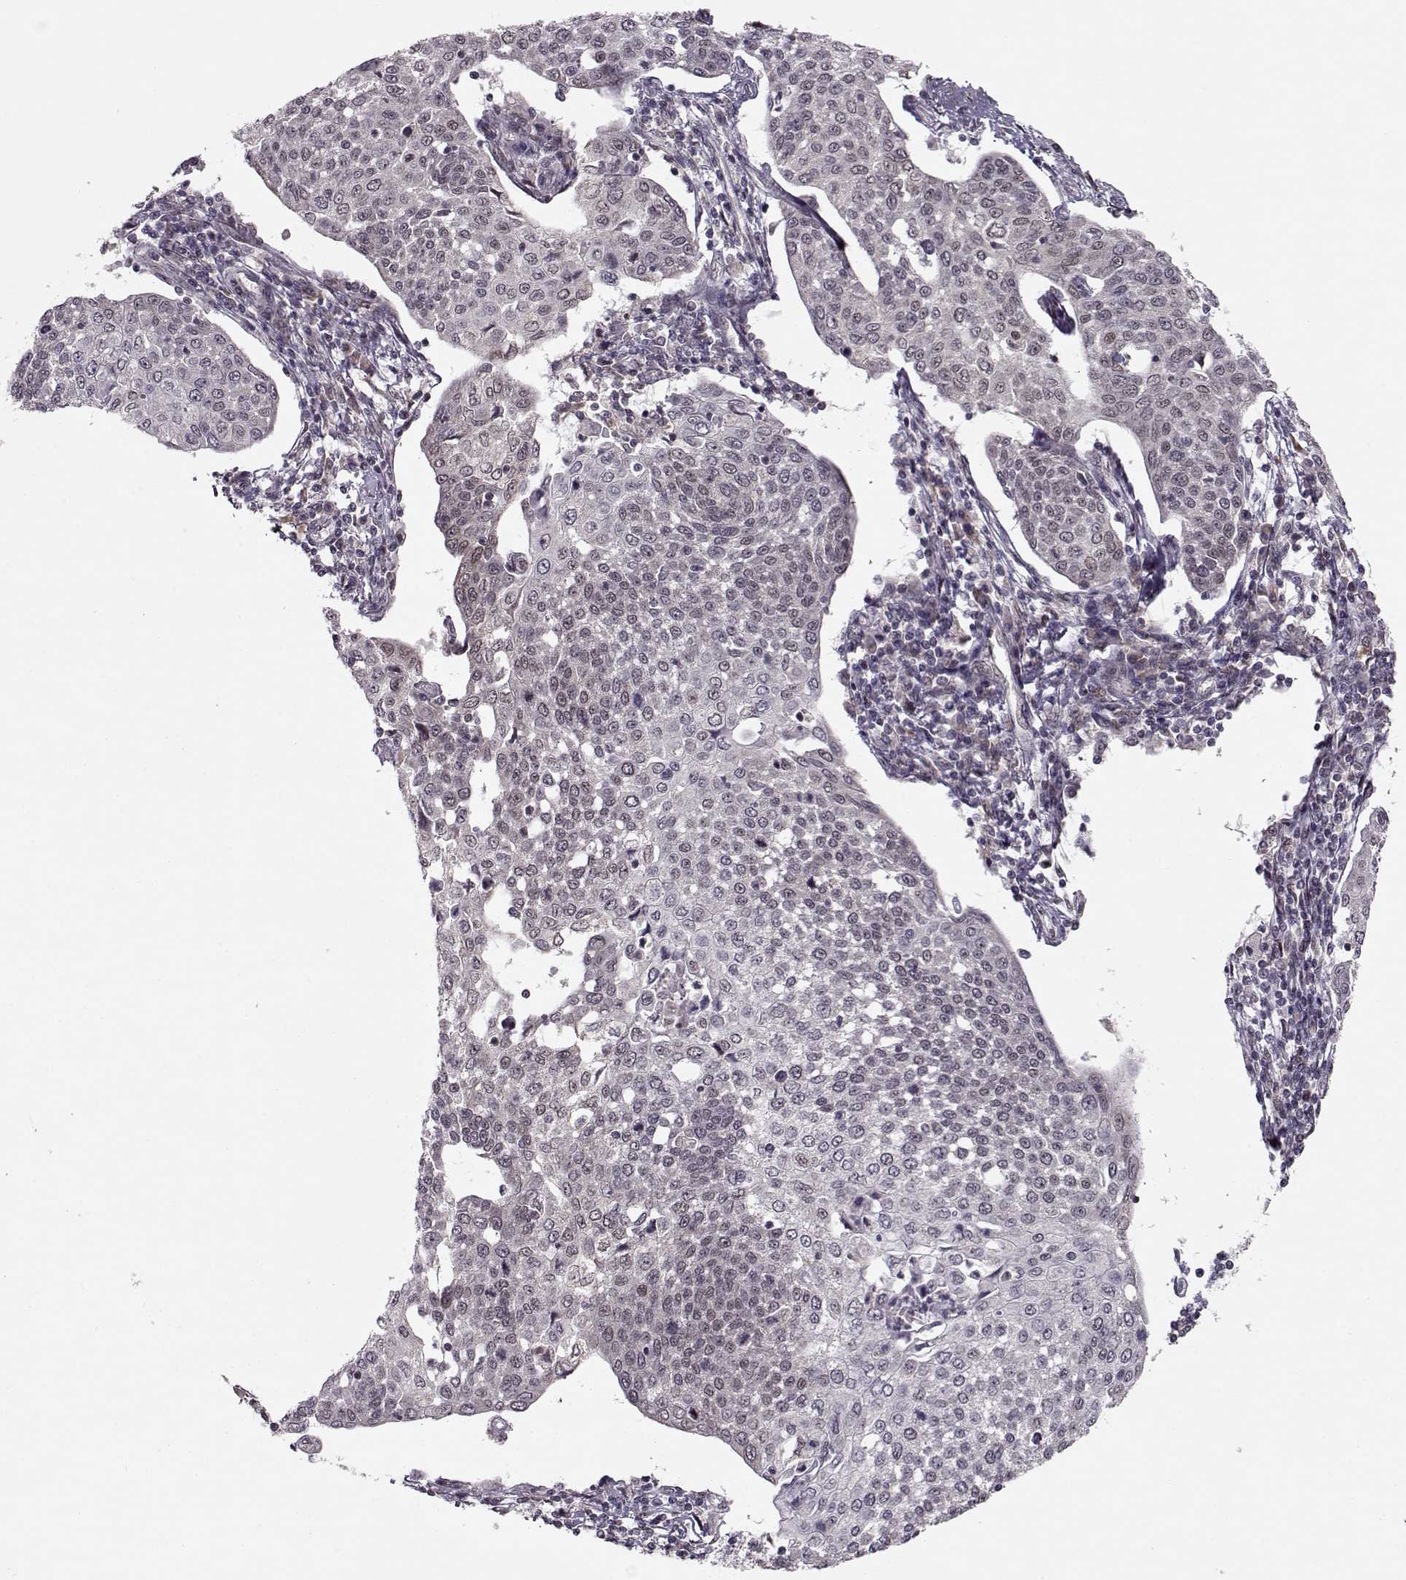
{"staining": {"intensity": "negative", "quantity": "none", "location": "none"}, "tissue": "cervical cancer", "cell_type": "Tumor cells", "image_type": "cancer", "snomed": [{"axis": "morphology", "description": "Squamous cell carcinoma, NOS"}, {"axis": "topography", "description": "Cervix"}], "caption": "DAB immunohistochemical staining of human squamous cell carcinoma (cervical) displays no significant positivity in tumor cells. (Immunohistochemistry, brightfield microscopy, high magnification).", "gene": "RAI1", "patient": {"sex": "female", "age": 34}}